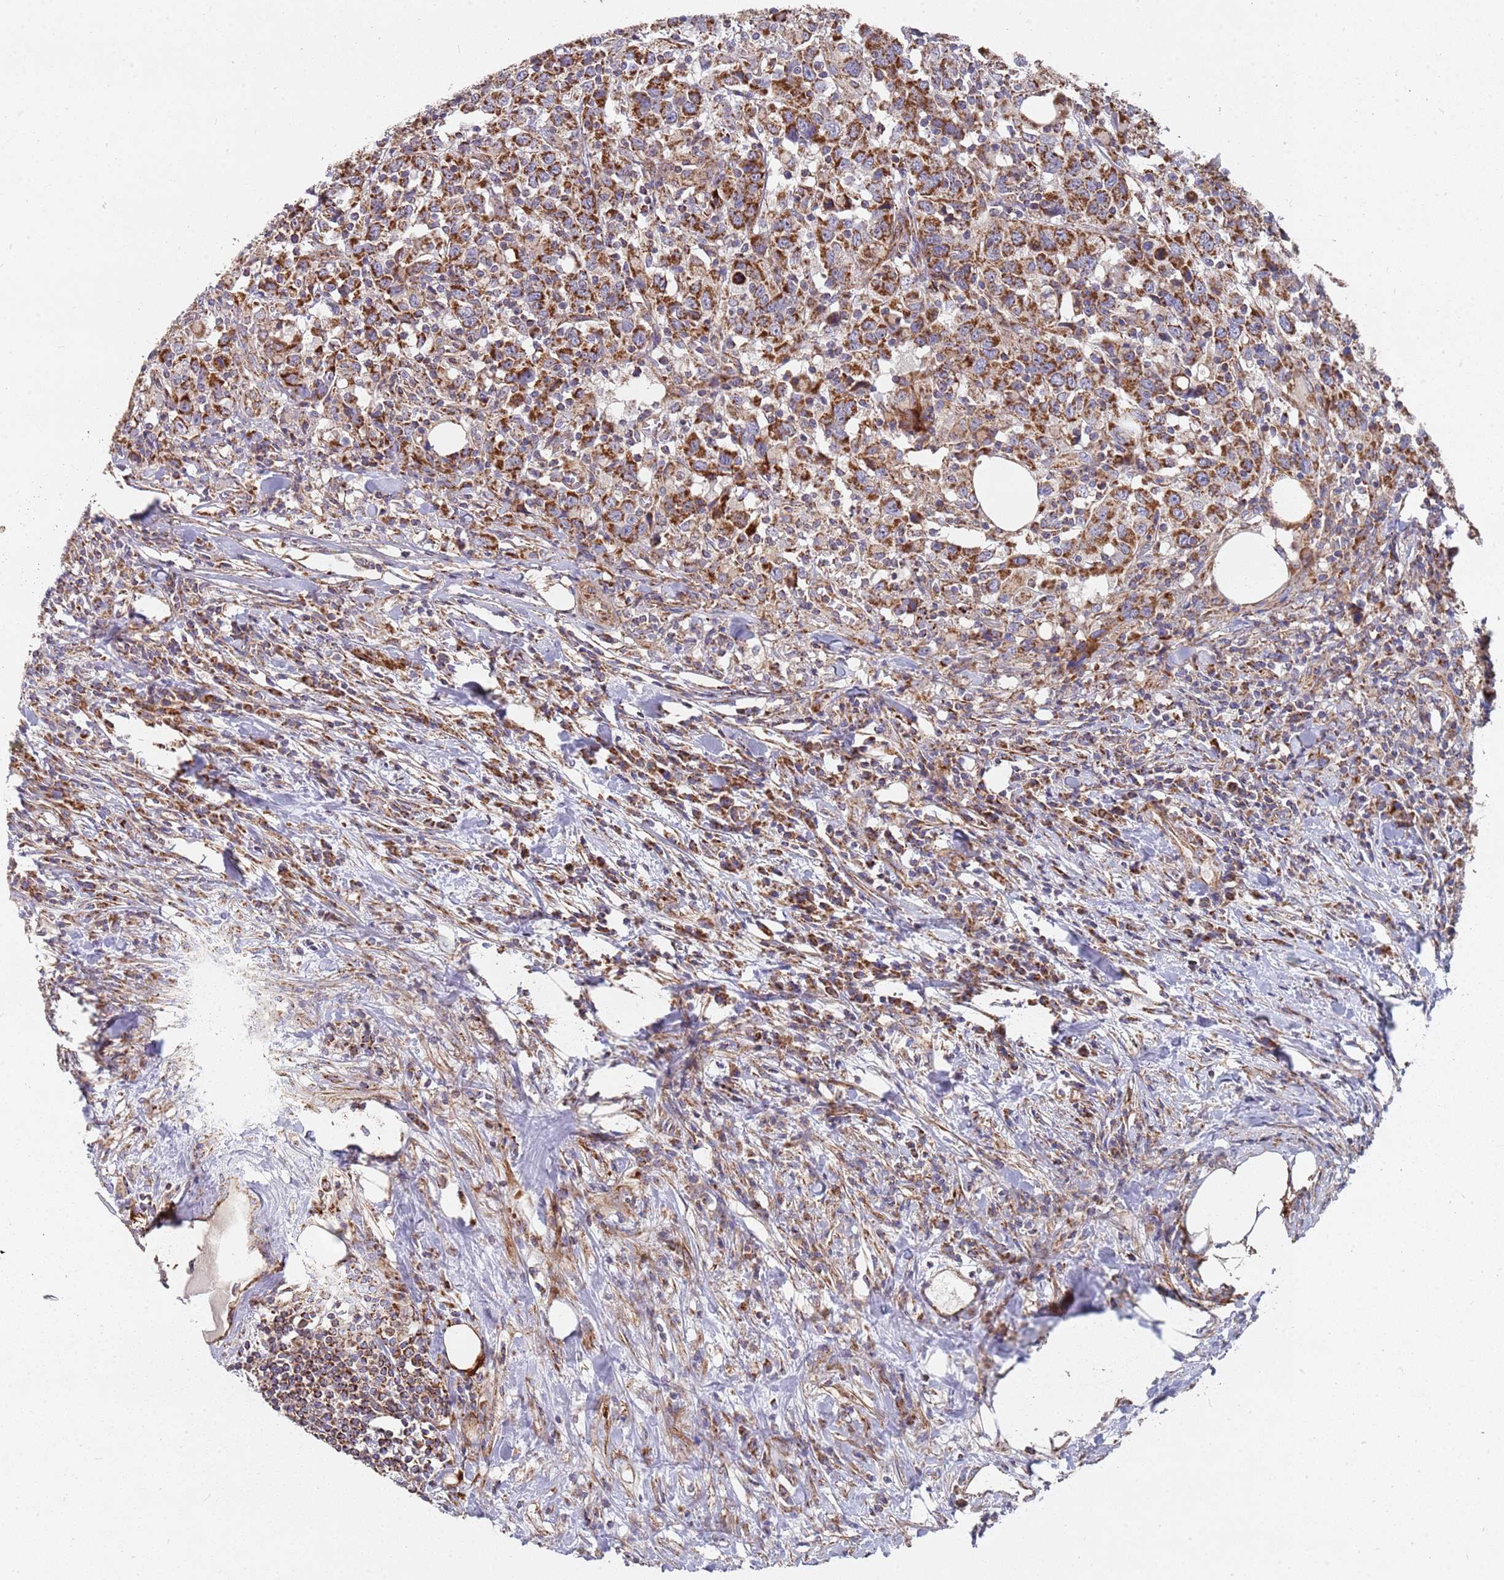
{"staining": {"intensity": "strong", "quantity": ">75%", "location": "cytoplasmic/membranous"}, "tissue": "urothelial cancer", "cell_type": "Tumor cells", "image_type": "cancer", "snomed": [{"axis": "morphology", "description": "Urothelial carcinoma, High grade"}, {"axis": "topography", "description": "Urinary bladder"}], "caption": "A histopathology image showing strong cytoplasmic/membranous positivity in about >75% of tumor cells in urothelial cancer, as visualized by brown immunohistochemical staining.", "gene": "WDFY3", "patient": {"sex": "male", "age": 61}}